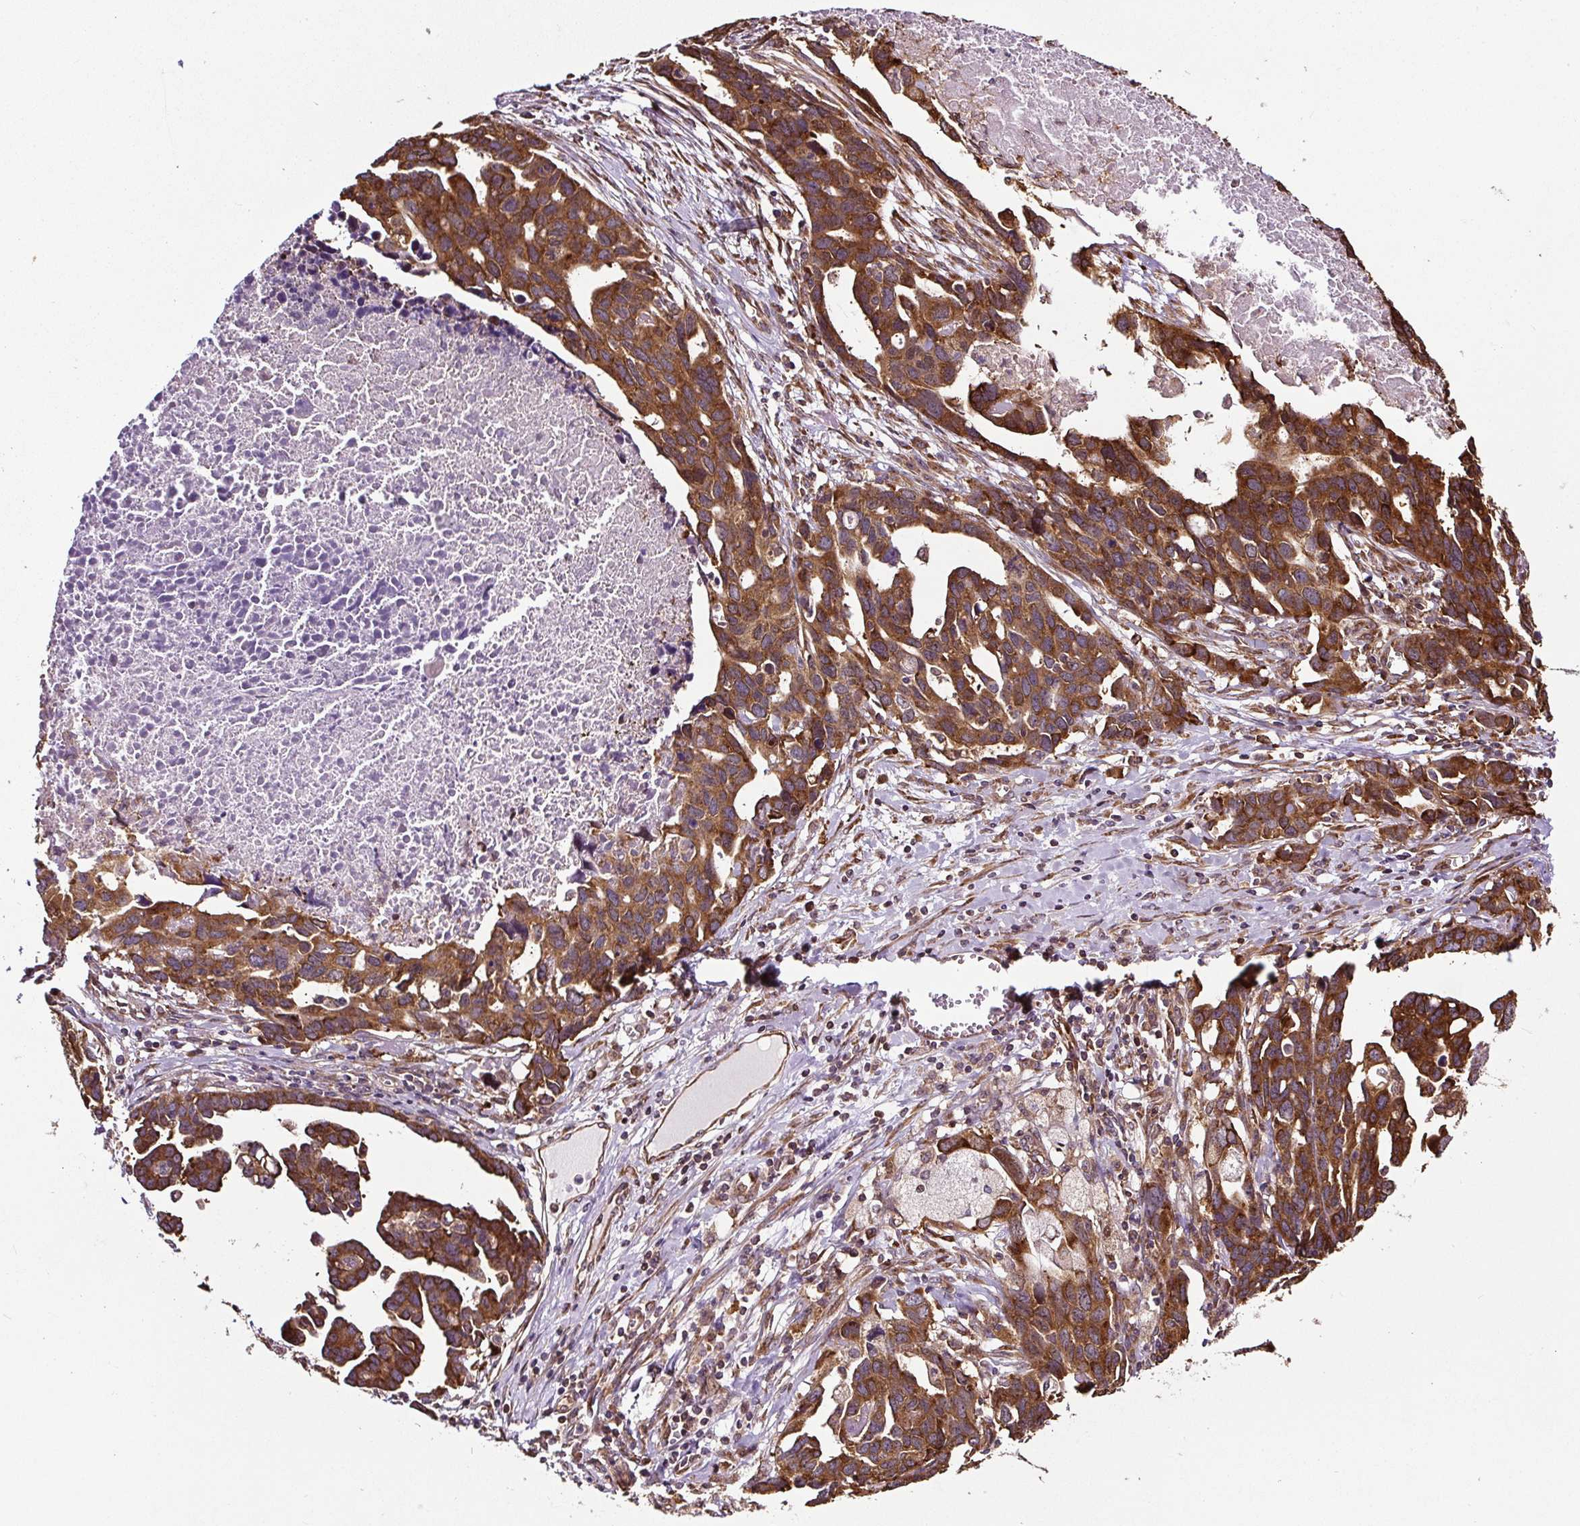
{"staining": {"intensity": "strong", "quantity": ">75%", "location": "cytoplasmic/membranous"}, "tissue": "ovarian cancer", "cell_type": "Tumor cells", "image_type": "cancer", "snomed": [{"axis": "morphology", "description": "Cystadenocarcinoma, serous, NOS"}, {"axis": "topography", "description": "Ovary"}], "caption": "Approximately >75% of tumor cells in ovarian serous cystadenocarcinoma reveal strong cytoplasmic/membranous protein expression as visualized by brown immunohistochemical staining.", "gene": "KDM4E", "patient": {"sex": "female", "age": 54}}